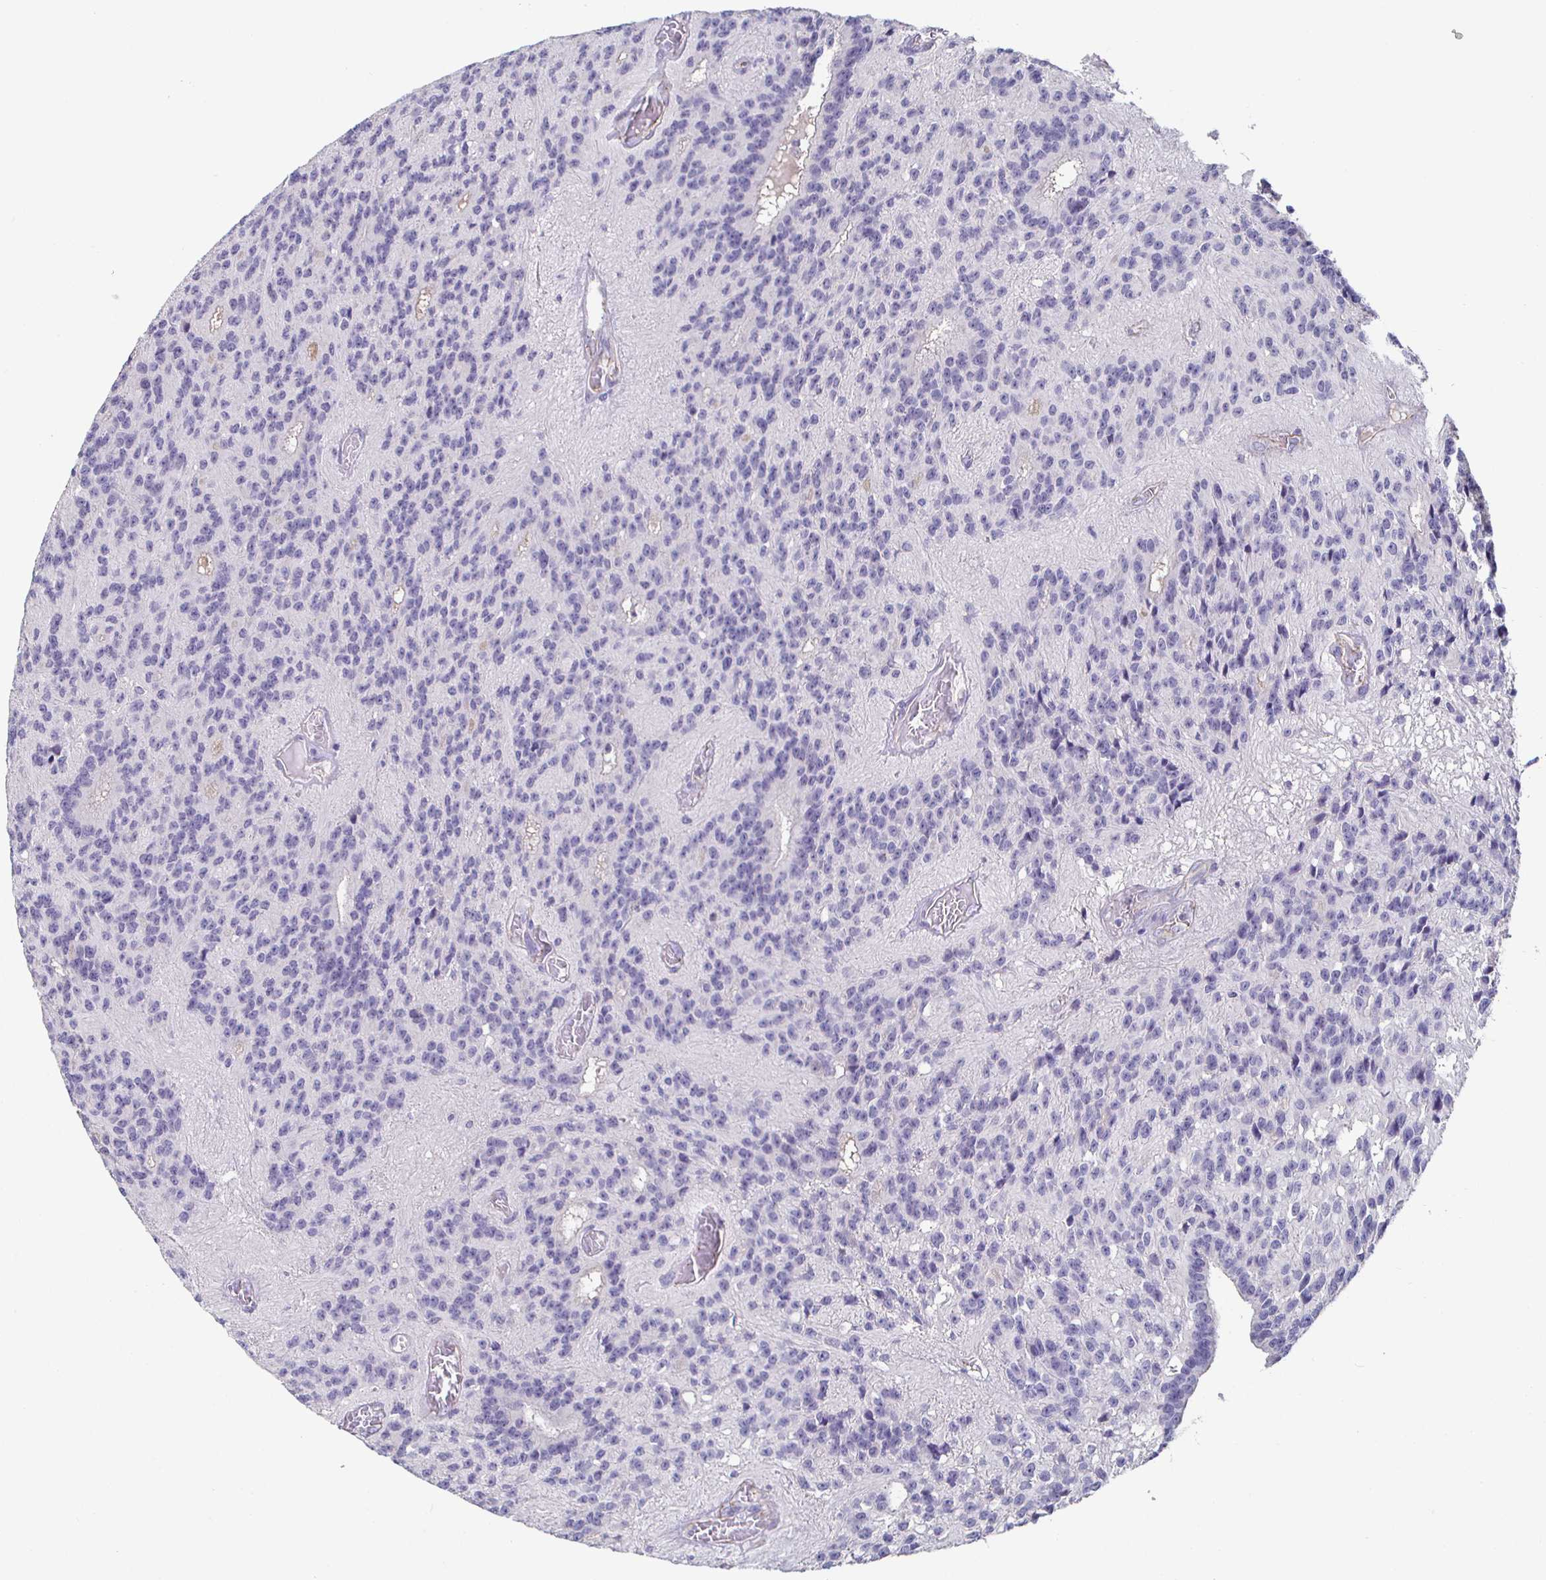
{"staining": {"intensity": "negative", "quantity": "none", "location": "none"}, "tissue": "glioma", "cell_type": "Tumor cells", "image_type": "cancer", "snomed": [{"axis": "morphology", "description": "Glioma, malignant, Low grade"}, {"axis": "topography", "description": "Brain"}], "caption": "Glioma was stained to show a protein in brown. There is no significant expression in tumor cells.", "gene": "PIWIL3", "patient": {"sex": "male", "age": 31}}